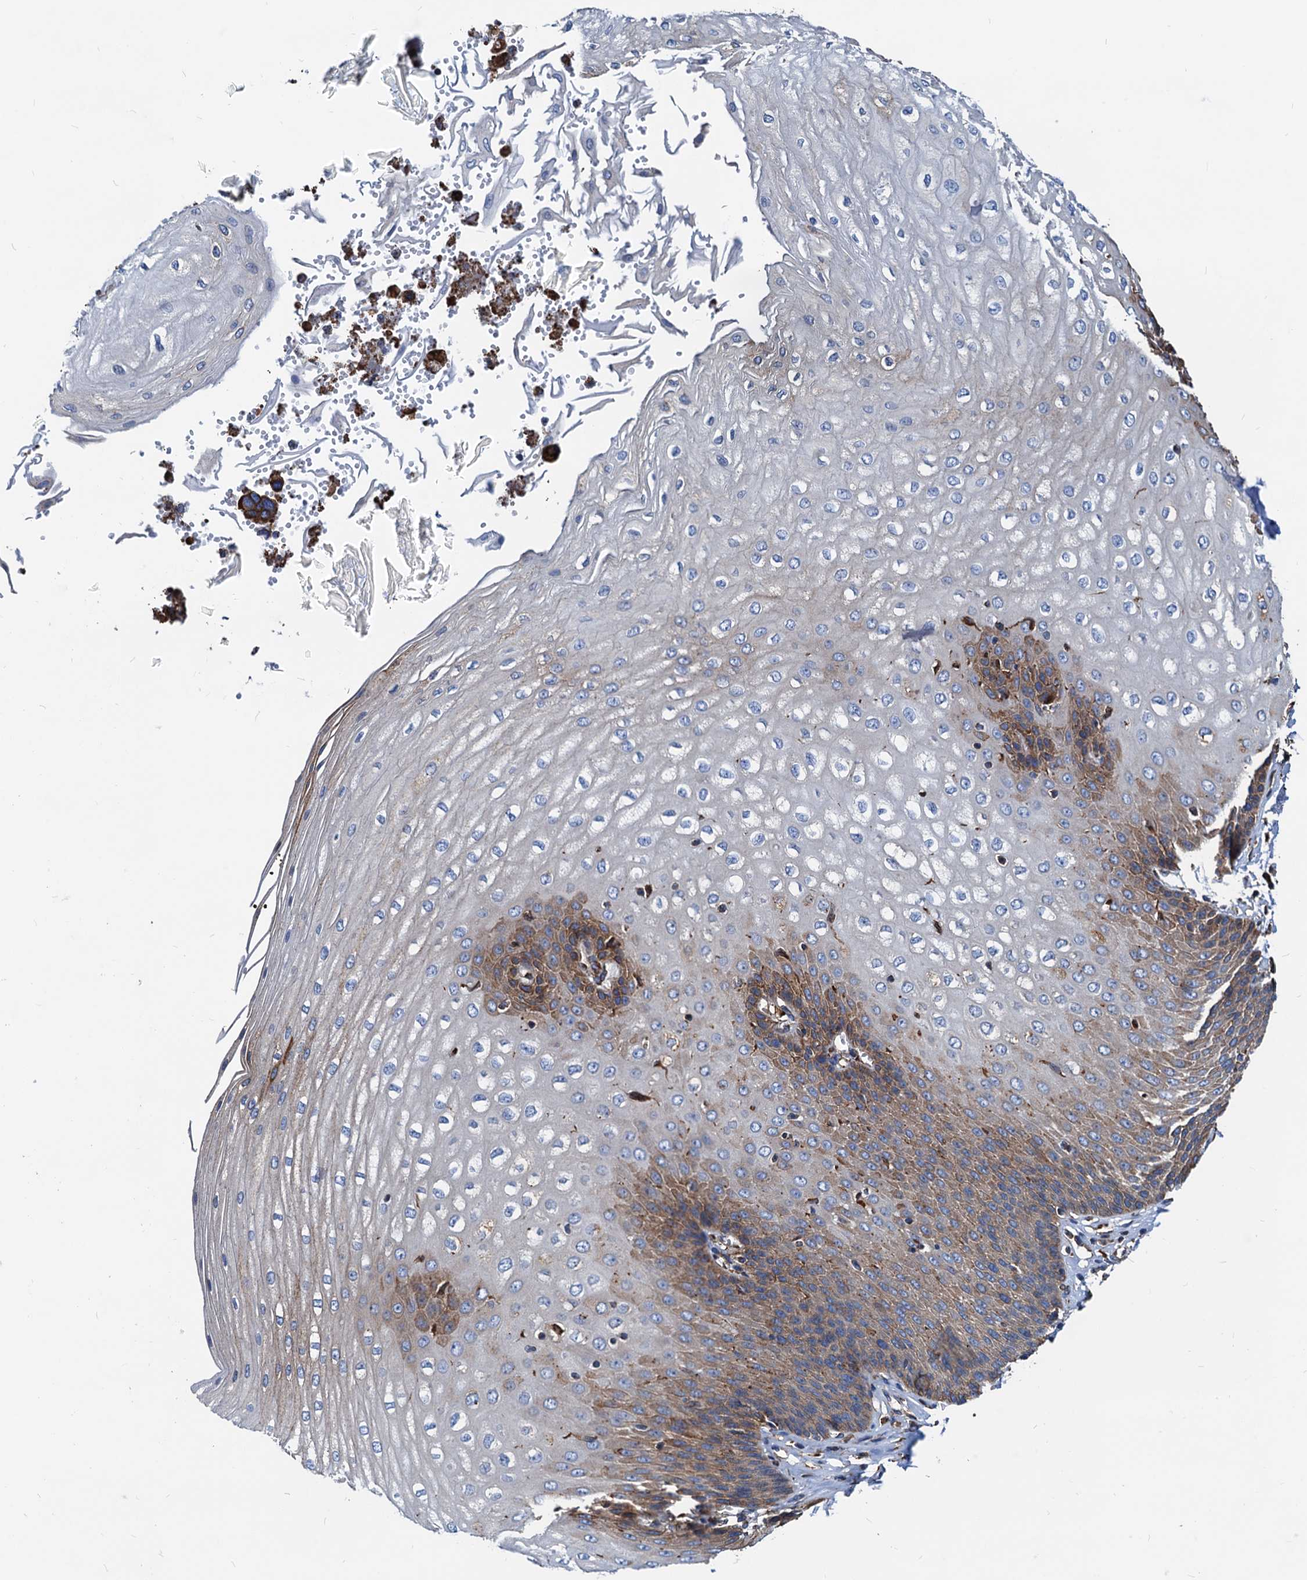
{"staining": {"intensity": "moderate", "quantity": "25%-75%", "location": "cytoplasmic/membranous"}, "tissue": "esophagus", "cell_type": "Squamous epithelial cells", "image_type": "normal", "snomed": [{"axis": "morphology", "description": "Normal tissue, NOS"}, {"axis": "topography", "description": "Esophagus"}], "caption": "This photomicrograph reveals IHC staining of unremarkable human esophagus, with medium moderate cytoplasmic/membranous positivity in about 25%-75% of squamous epithelial cells.", "gene": "HSPA5", "patient": {"sex": "male", "age": 60}}